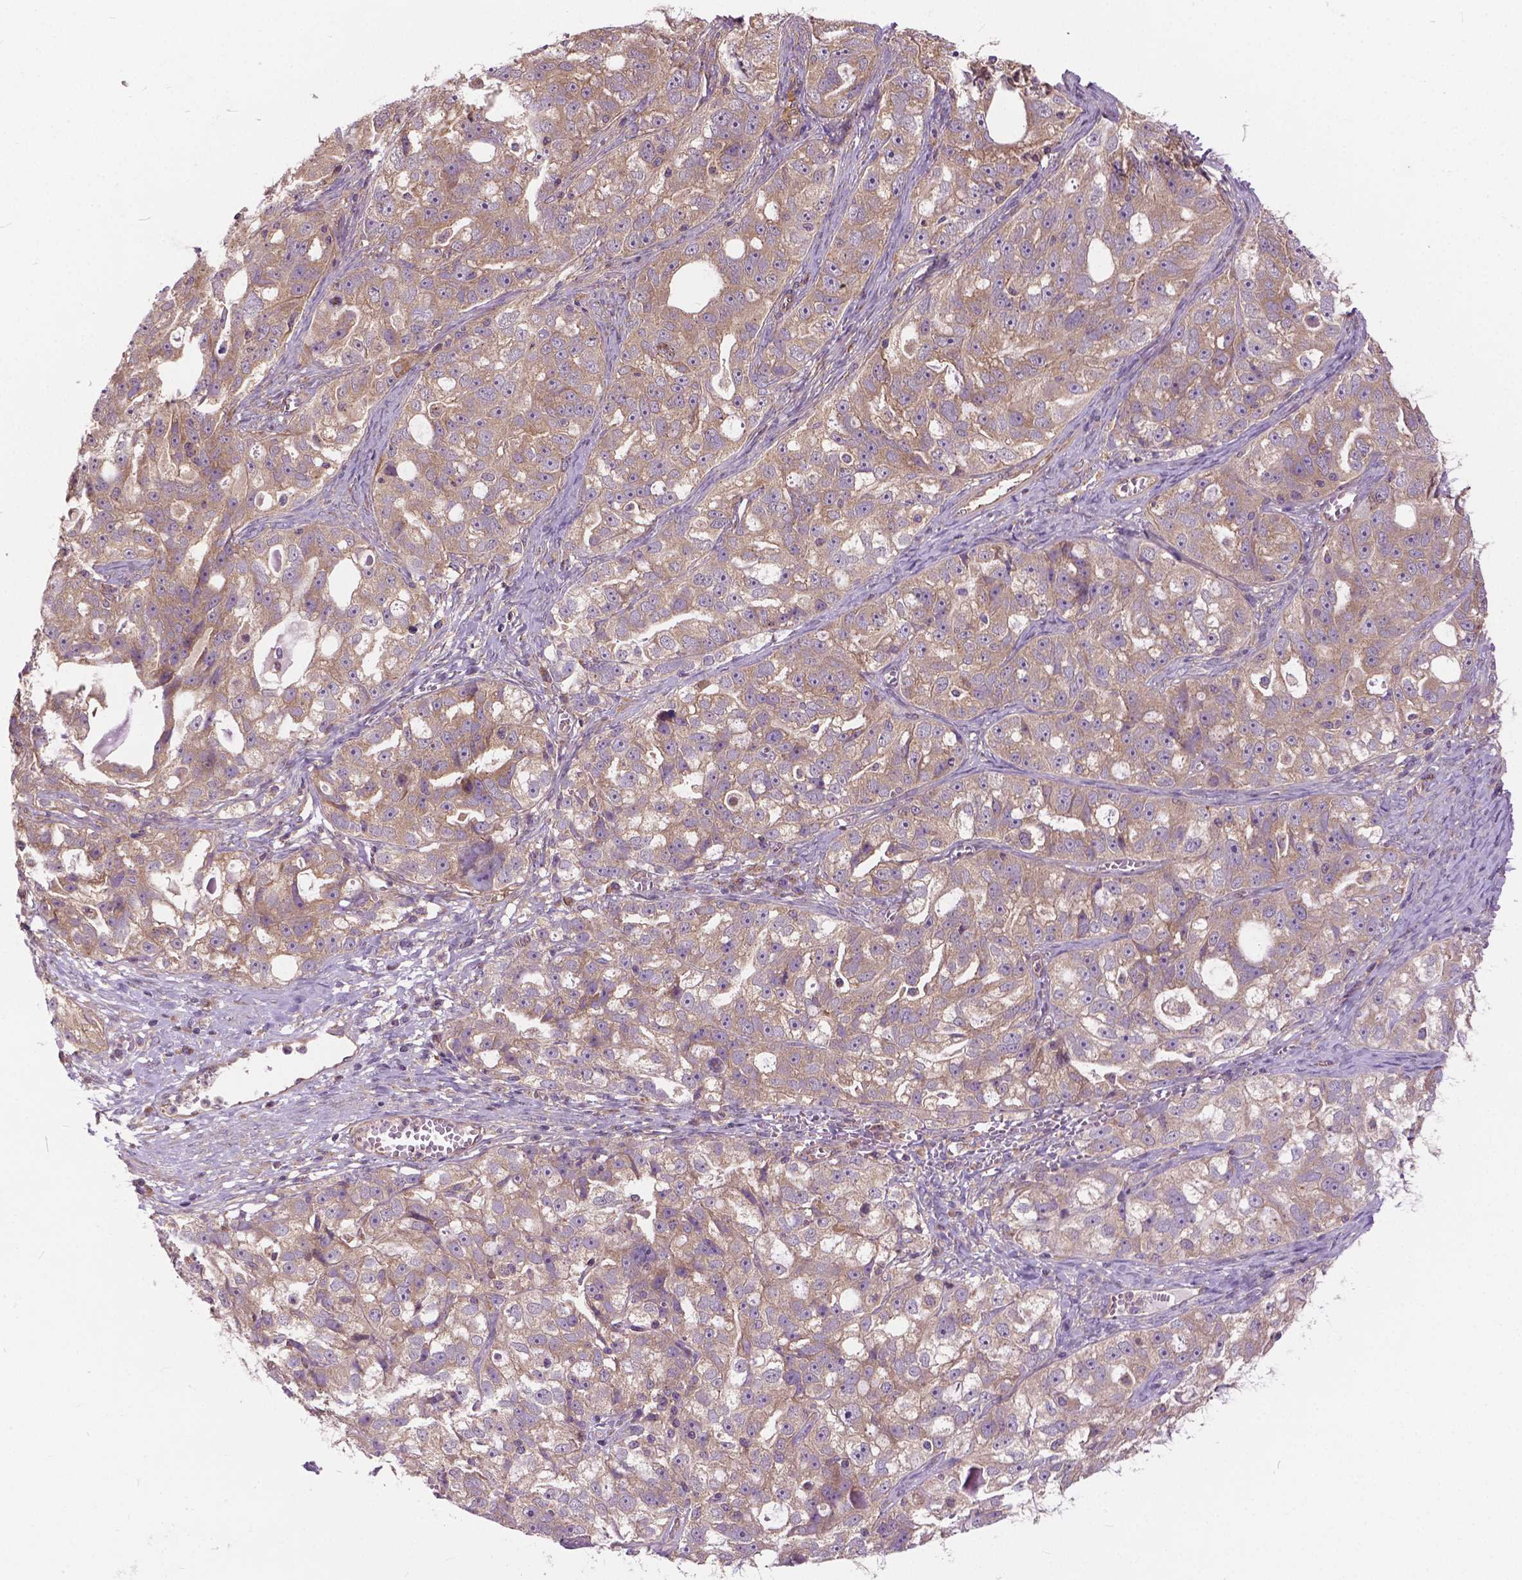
{"staining": {"intensity": "weak", "quantity": "<25%", "location": "cytoplasmic/membranous"}, "tissue": "ovarian cancer", "cell_type": "Tumor cells", "image_type": "cancer", "snomed": [{"axis": "morphology", "description": "Cystadenocarcinoma, serous, NOS"}, {"axis": "topography", "description": "Ovary"}], "caption": "Tumor cells show no significant positivity in serous cystadenocarcinoma (ovarian).", "gene": "MZT1", "patient": {"sex": "female", "age": 51}}